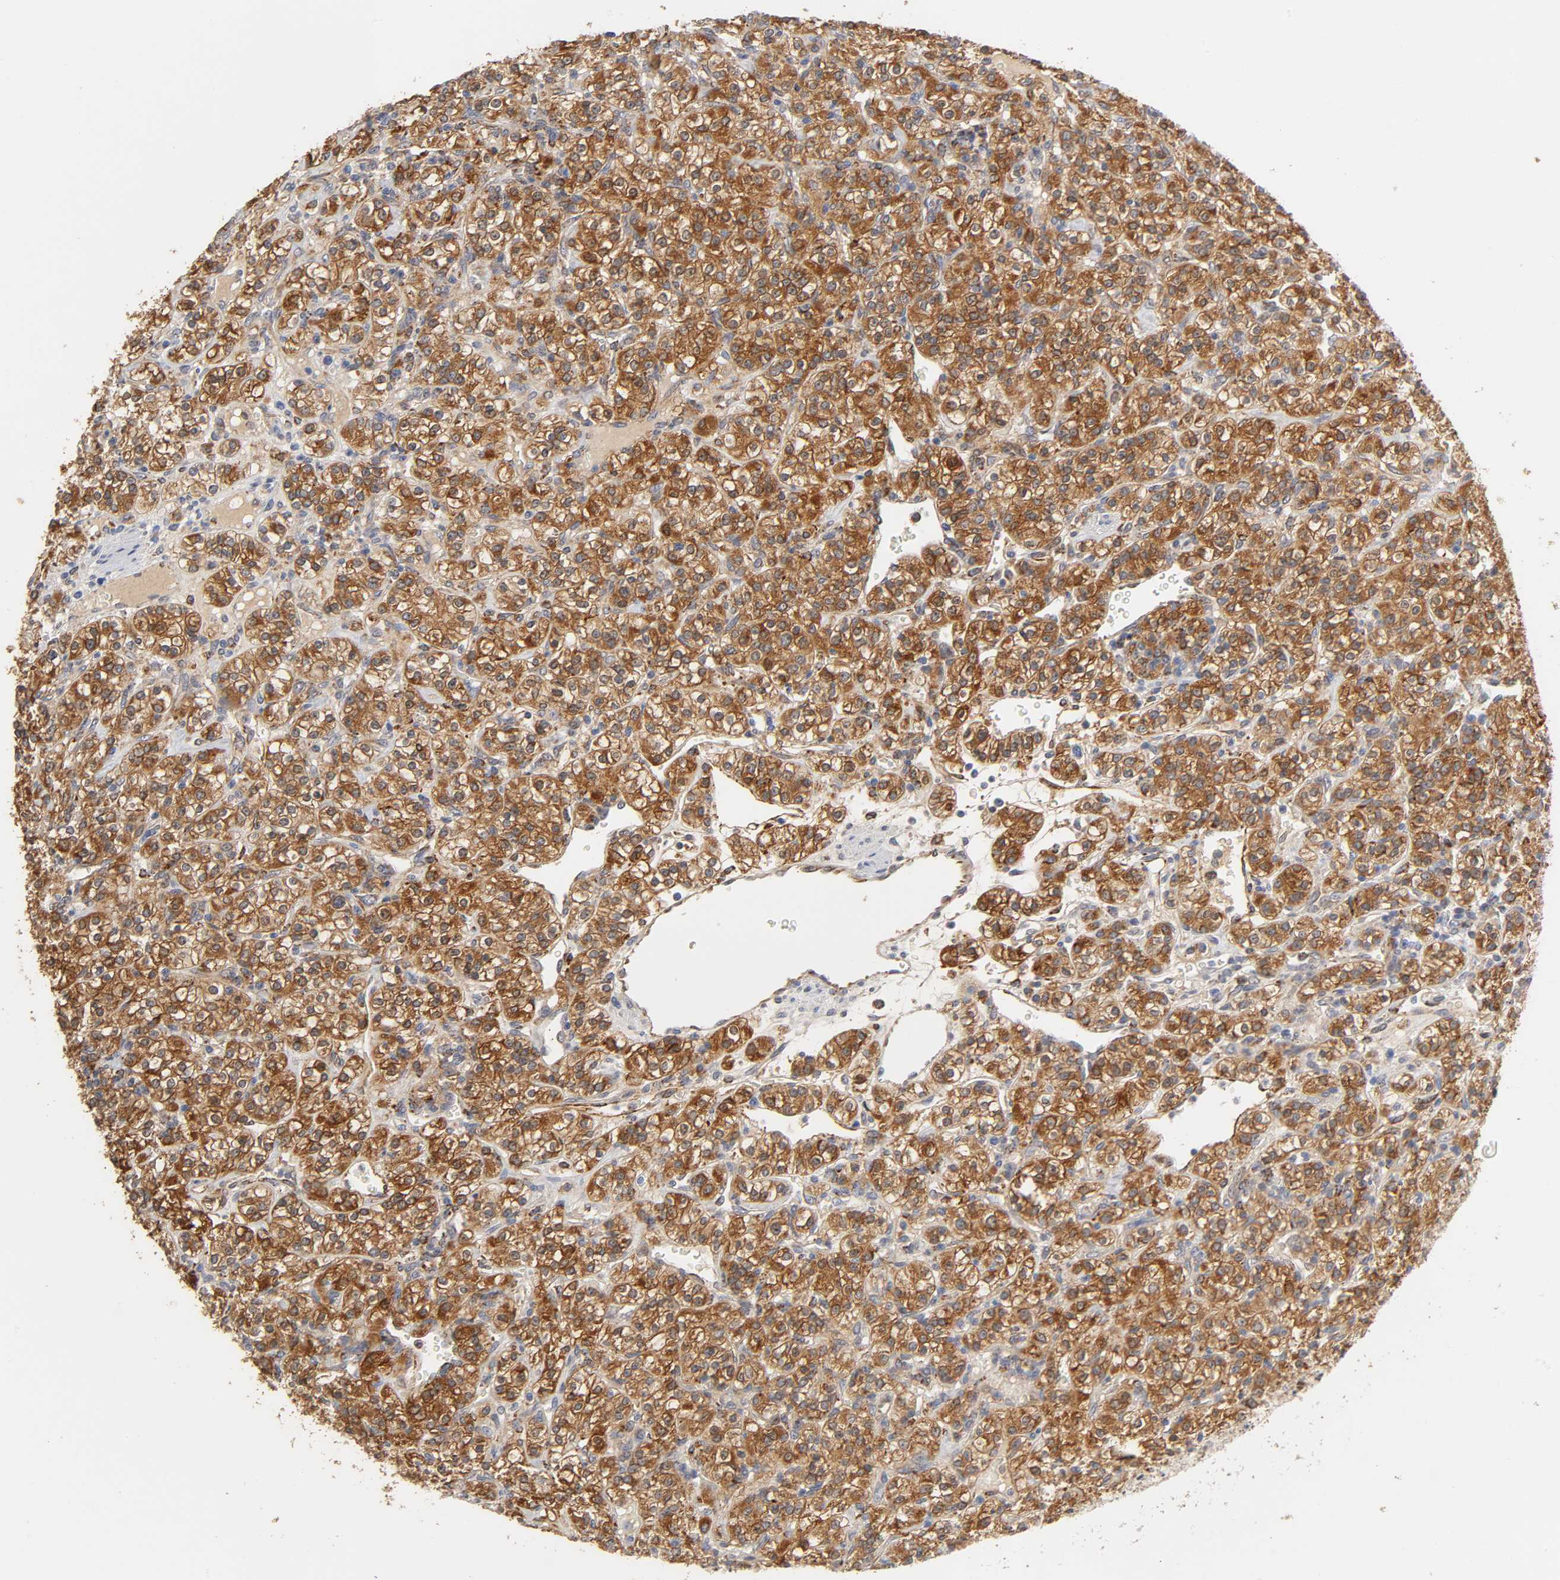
{"staining": {"intensity": "strong", "quantity": ">75%", "location": "cytoplasmic/membranous,nuclear"}, "tissue": "renal cancer", "cell_type": "Tumor cells", "image_type": "cancer", "snomed": [{"axis": "morphology", "description": "Adenocarcinoma, NOS"}, {"axis": "topography", "description": "Kidney"}], "caption": "Human adenocarcinoma (renal) stained for a protein (brown) demonstrates strong cytoplasmic/membranous and nuclear positive expression in approximately >75% of tumor cells.", "gene": "ISG15", "patient": {"sex": "male", "age": 77}}